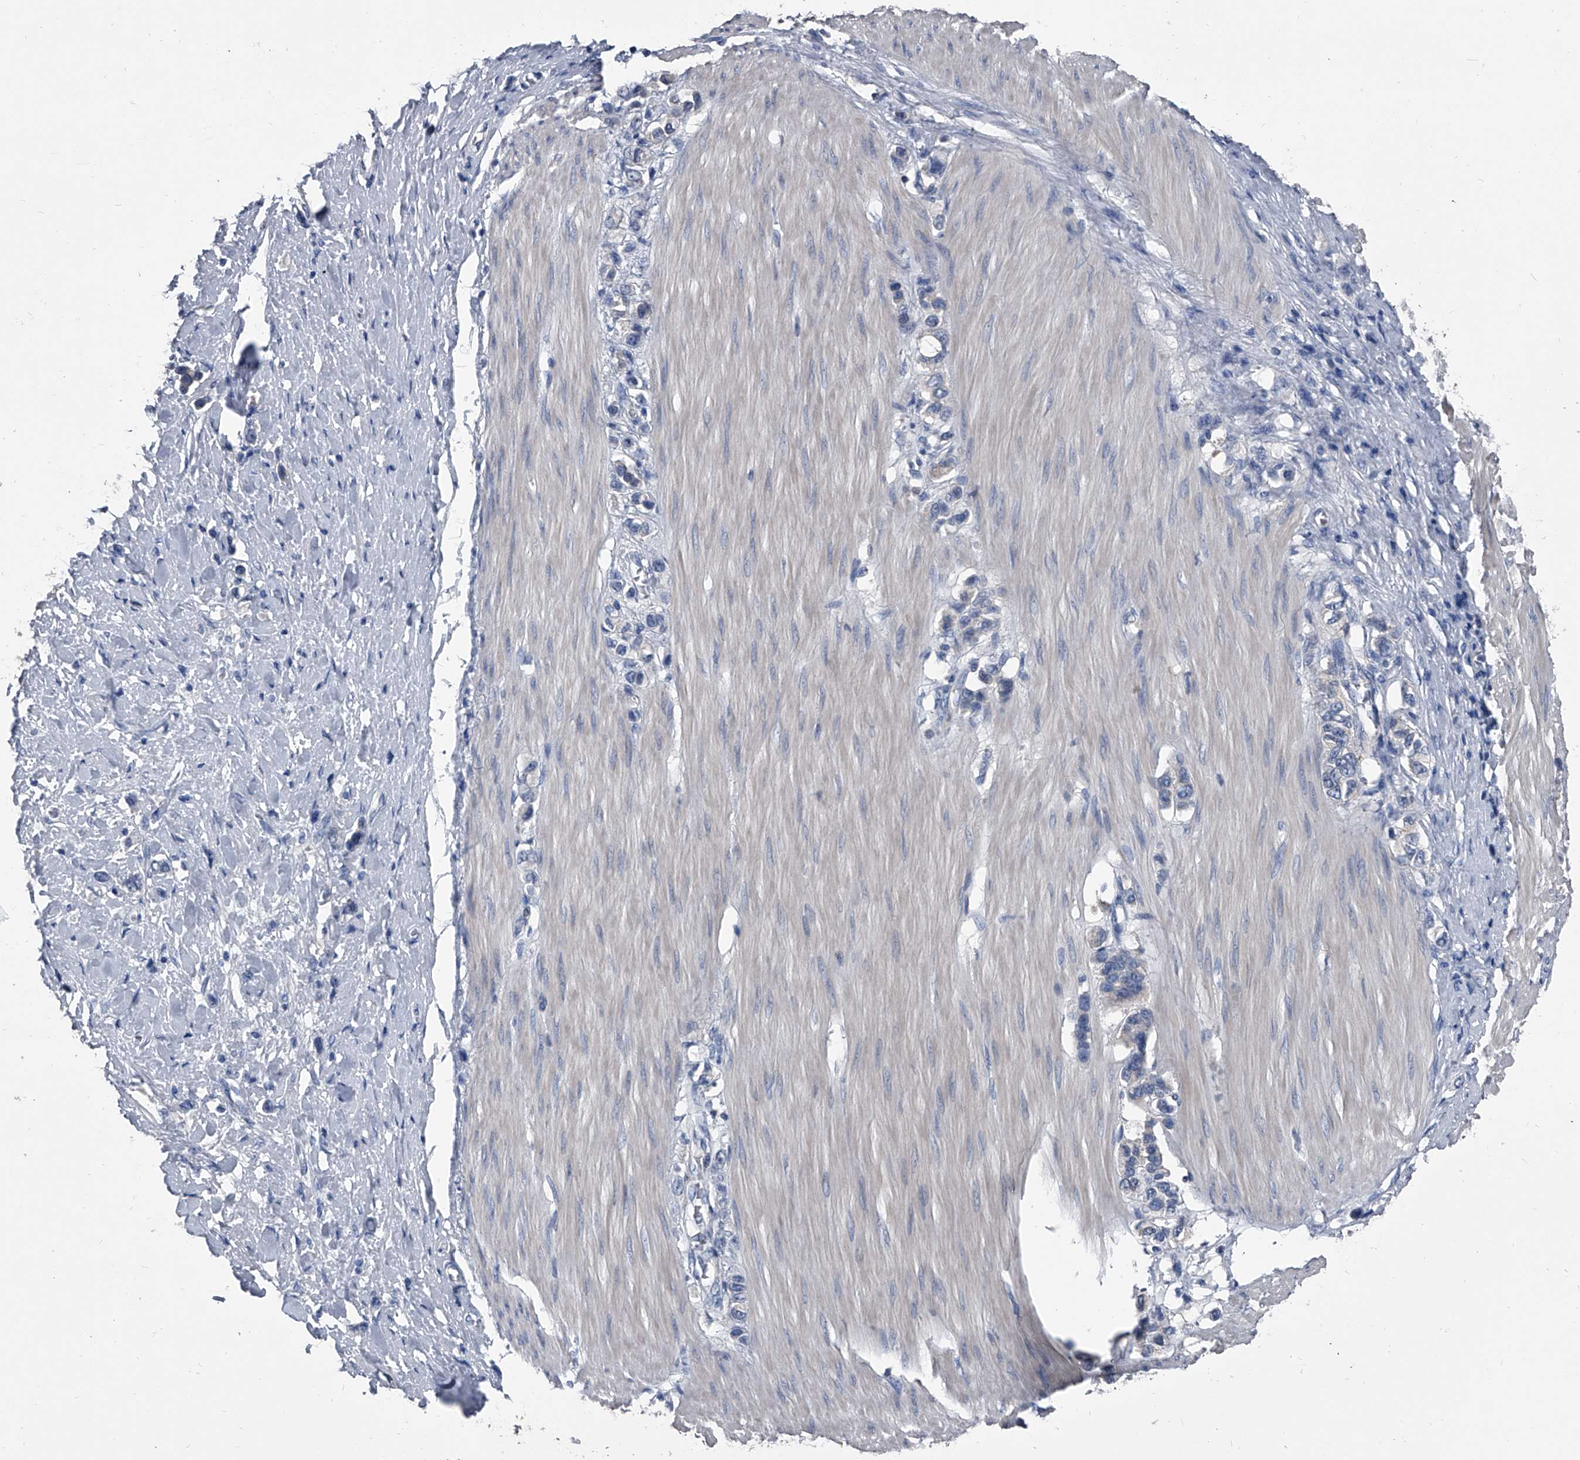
{"staining": {"intensity": "negative", "quantity": "none", "location": "none"}, "tissue": "stomach cancer", "cell_type": "Tumor cells", "image_type": "cancer", "snomed": [{"axis": "morphology", "description": "Adenocarcinoma, NOS"}, {"axis": "topography", "description": "Stomach"}], "caption": "This is an immunohistochemistry histopathology image of human stomach adenocarcinoma. There is no staining in tumor cells.", "gene": "KIF13A", "patient": {"sex": "female", "age": 65}}